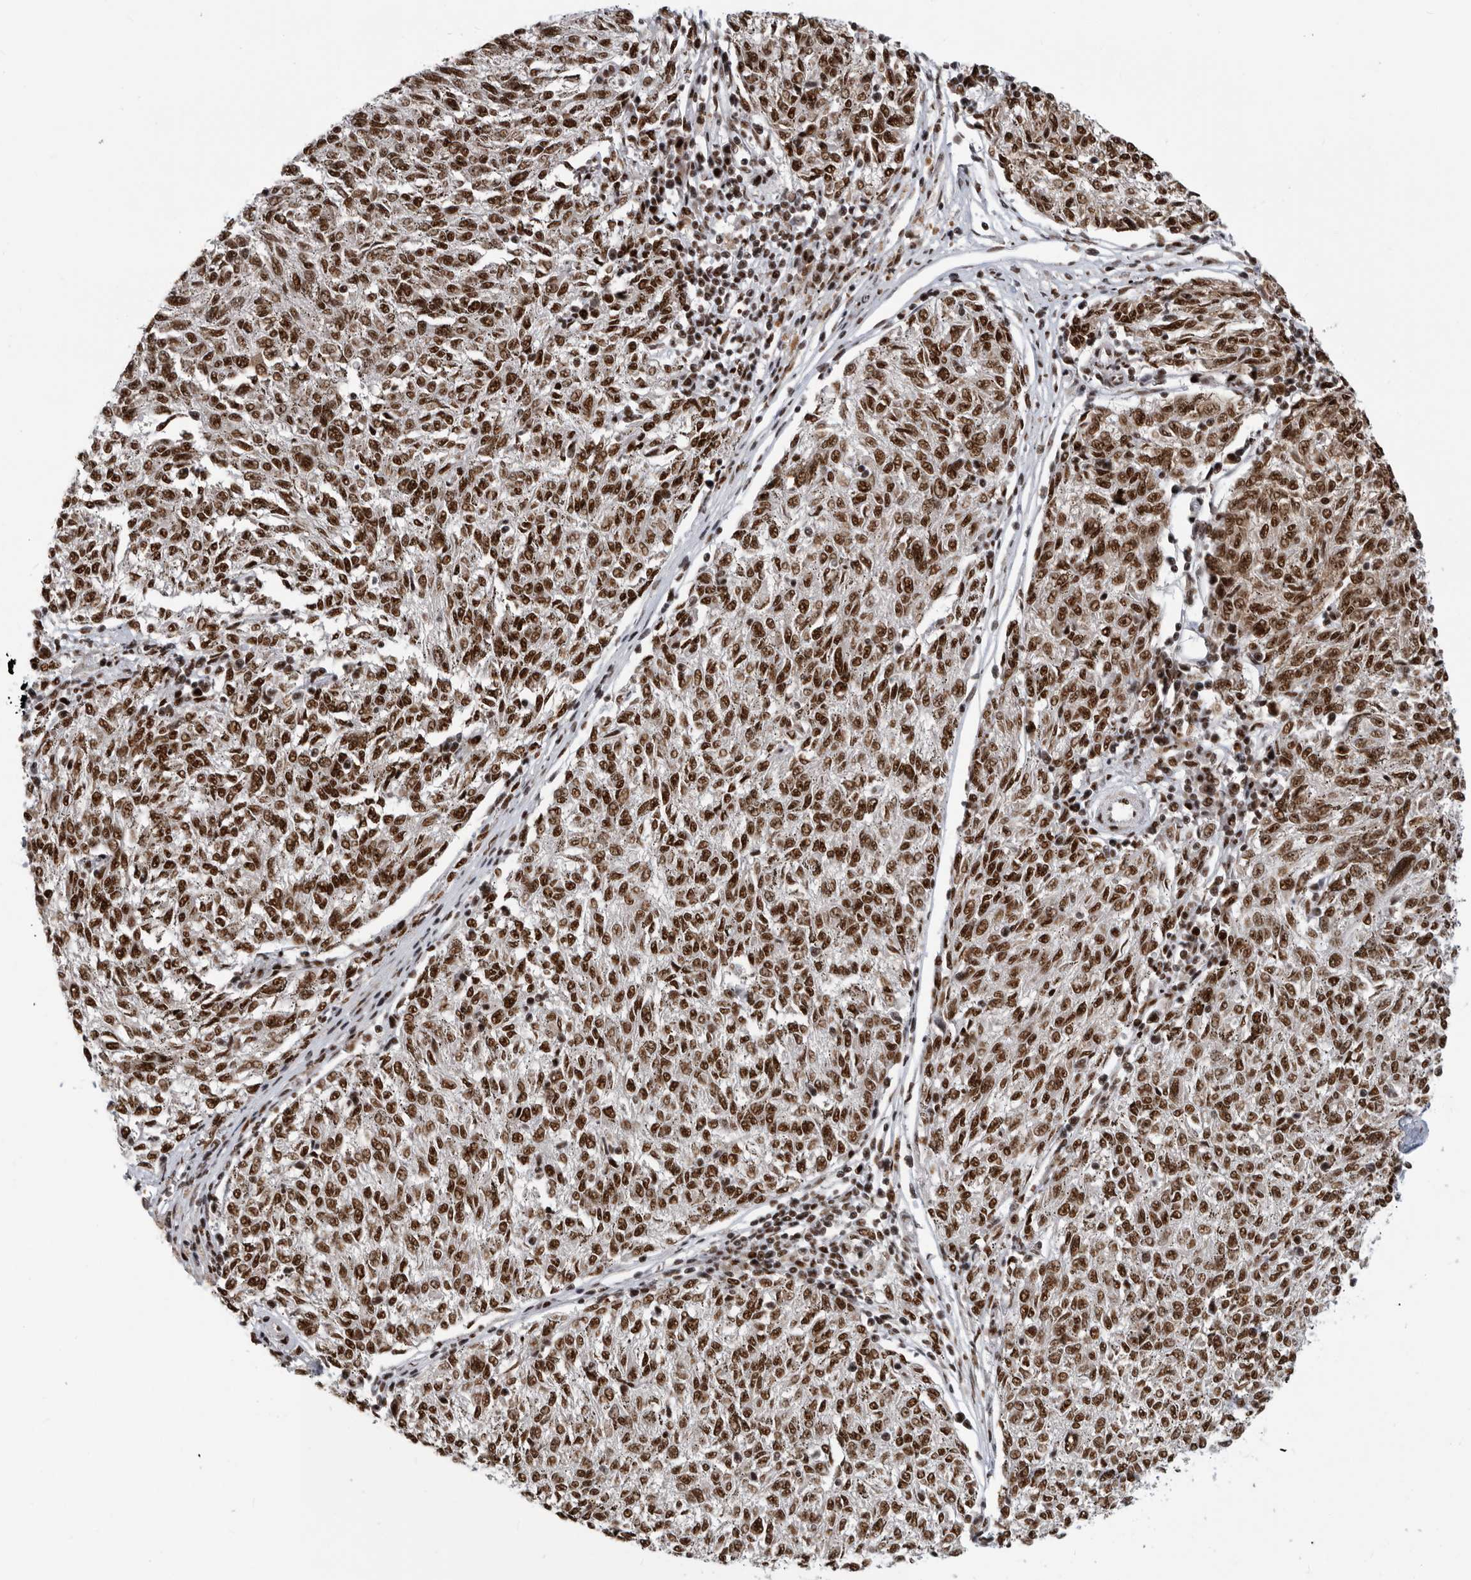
{"staining": {"intensity": "strong", "quantity": ">75%", "location": "nuclear"}, "tissue": "melanoma", "cell_type": "Tumor cells", "image_type": "cancer", "snomed": [{"axis": "morphology", "description": "Malignant melanoma, NOS"}, {"axis": "topography", "description": "Skin"}], "caption": "Human melanoma stained for a protein (brown) displays strong nuclear positive expression in about >75% of tumor cells.", "gene": "BCLAF1", "patient": {"sex": "female", "age": 72}}